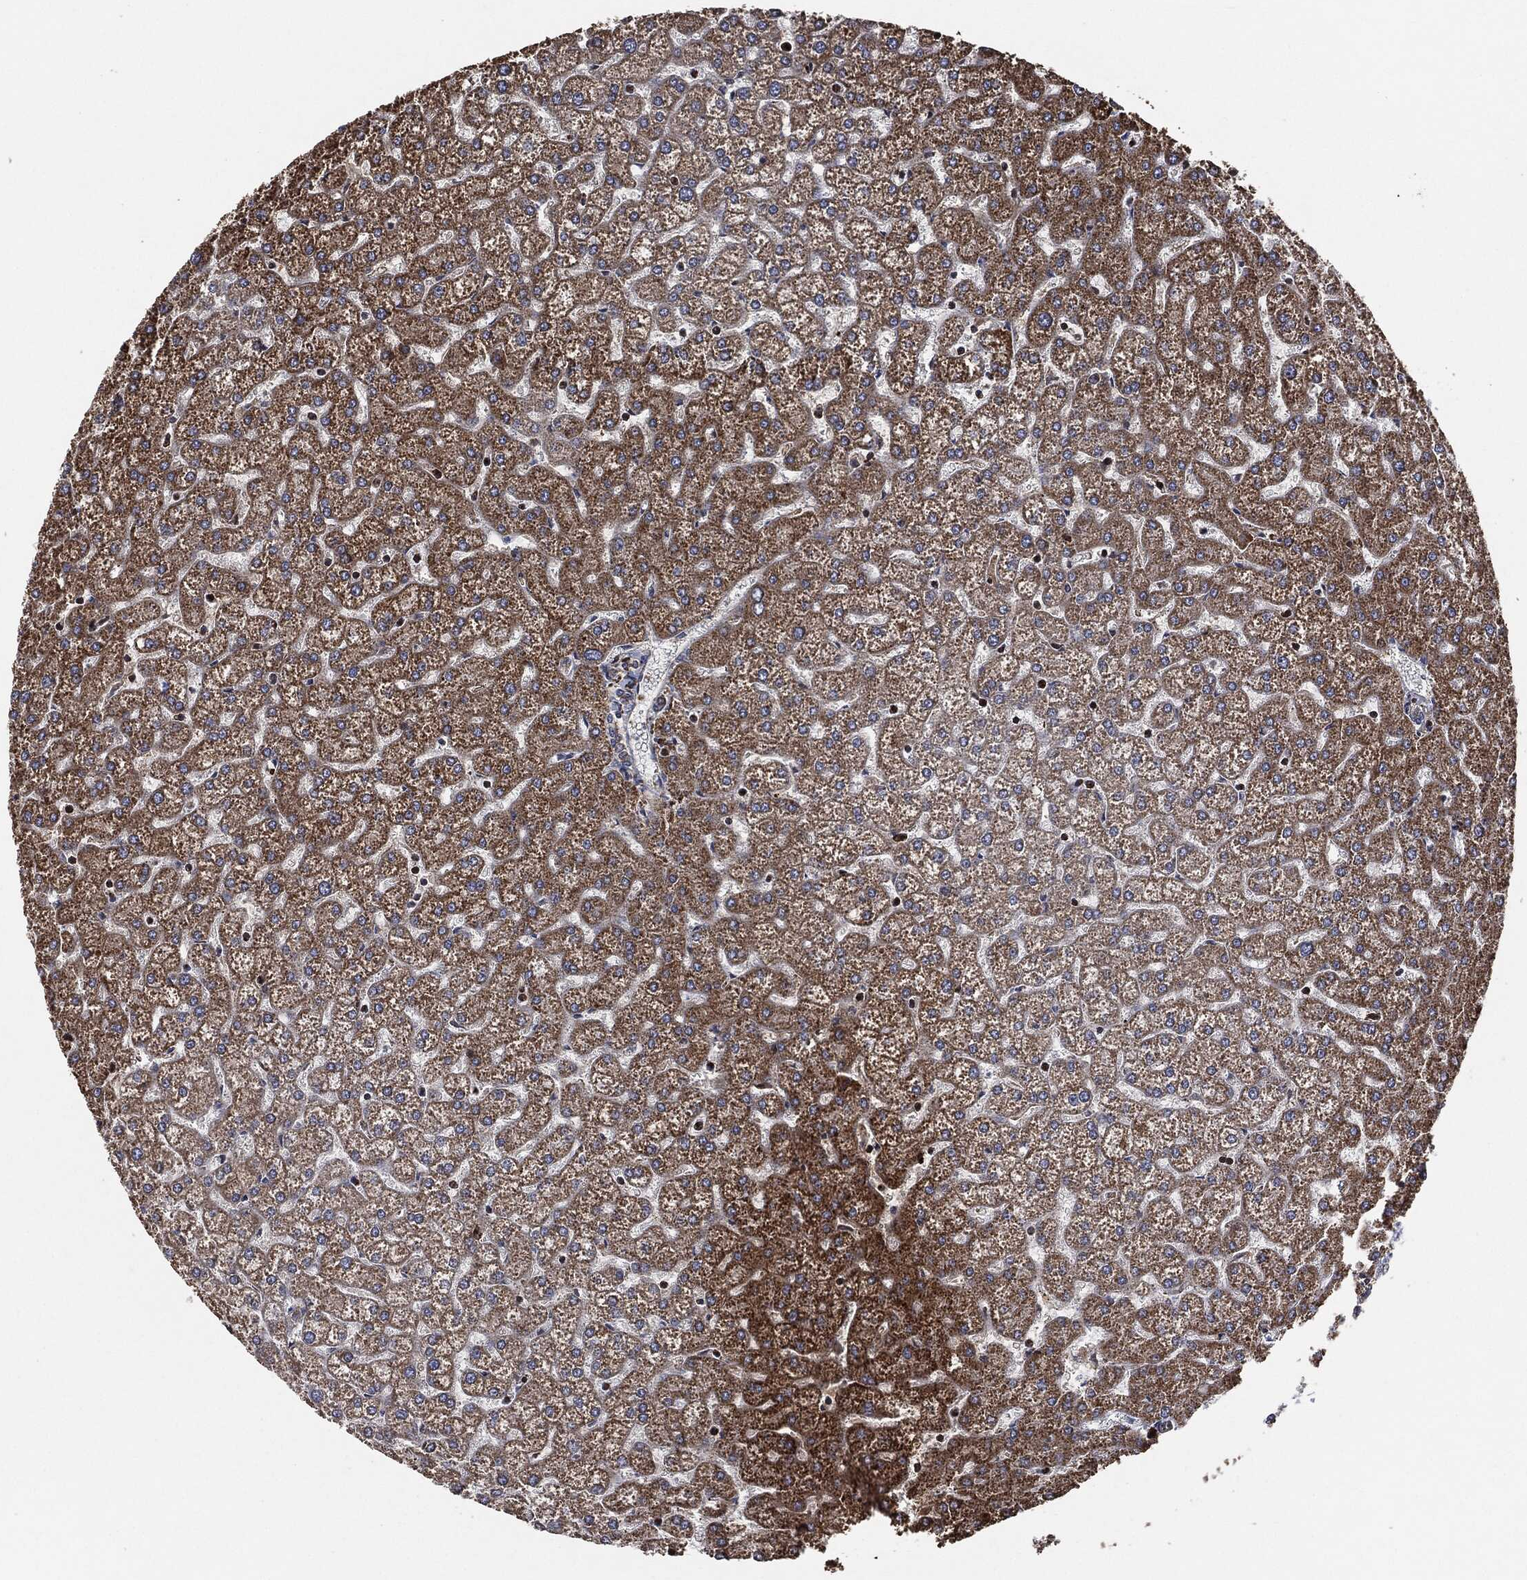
{"staining": {"intensity": "negative", "quantity": "none", "location": "none"}, "tissue": "liver", "cell_type": "Cholangiocytes", "image_type": "normal", "snomed": [{"axis": "morphology", "description": "Normal tissue, NOS"}, {"axis": "topography", "description": "Liver"}], "caption": "Immunohistochemistry (IHC) of unremarkable liver demonstrates no staining in cholangiocytes. (Brightfield microscopy of DAB immunohistochemistry (IHC) at high magnification).", "gene": "TPT1", "patient": {"sex": "female", "age": 32}}